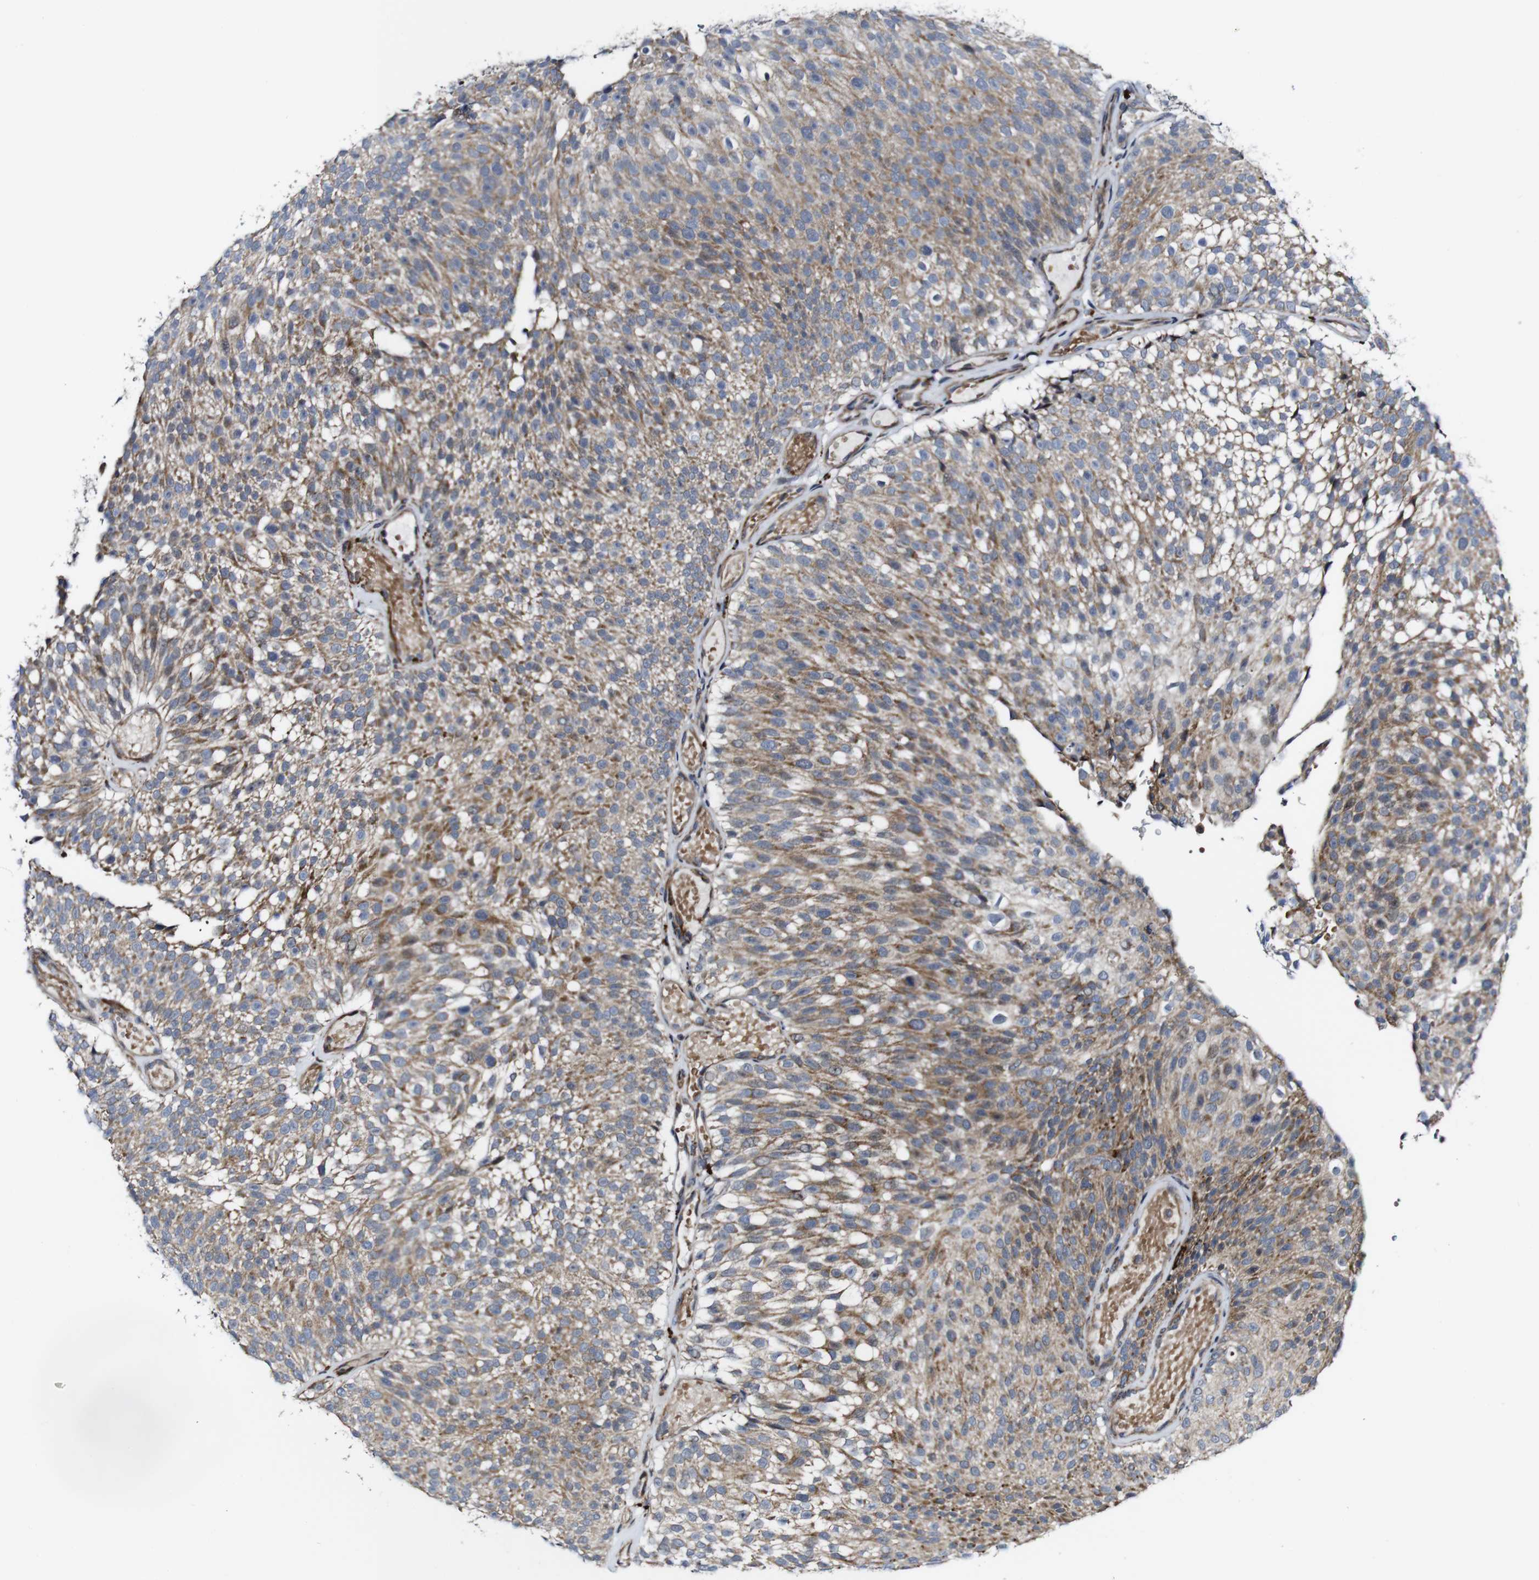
{"staining": {"intensity": "weak", "quantity": ">75%", "location": "cytoplasmic/membranous"}, "tissue": "urothelial cancer", "cell_type": "Tumor cells", "image_type": "cancer", "snomed": [{"axis": "morphology", "description": "Urothelial carcinoma, Low grade"}, {"axis": "topography", "description": "Urinary bladder"}], "caption": "A micrograph of human urothelial carcinoma (low-grade) stained for a protein exhibits weak cytoplasmic/membranous brown staining in tumor cells.", "gene": "JAK2", "patient": {"sex": "male", "age": 78}}